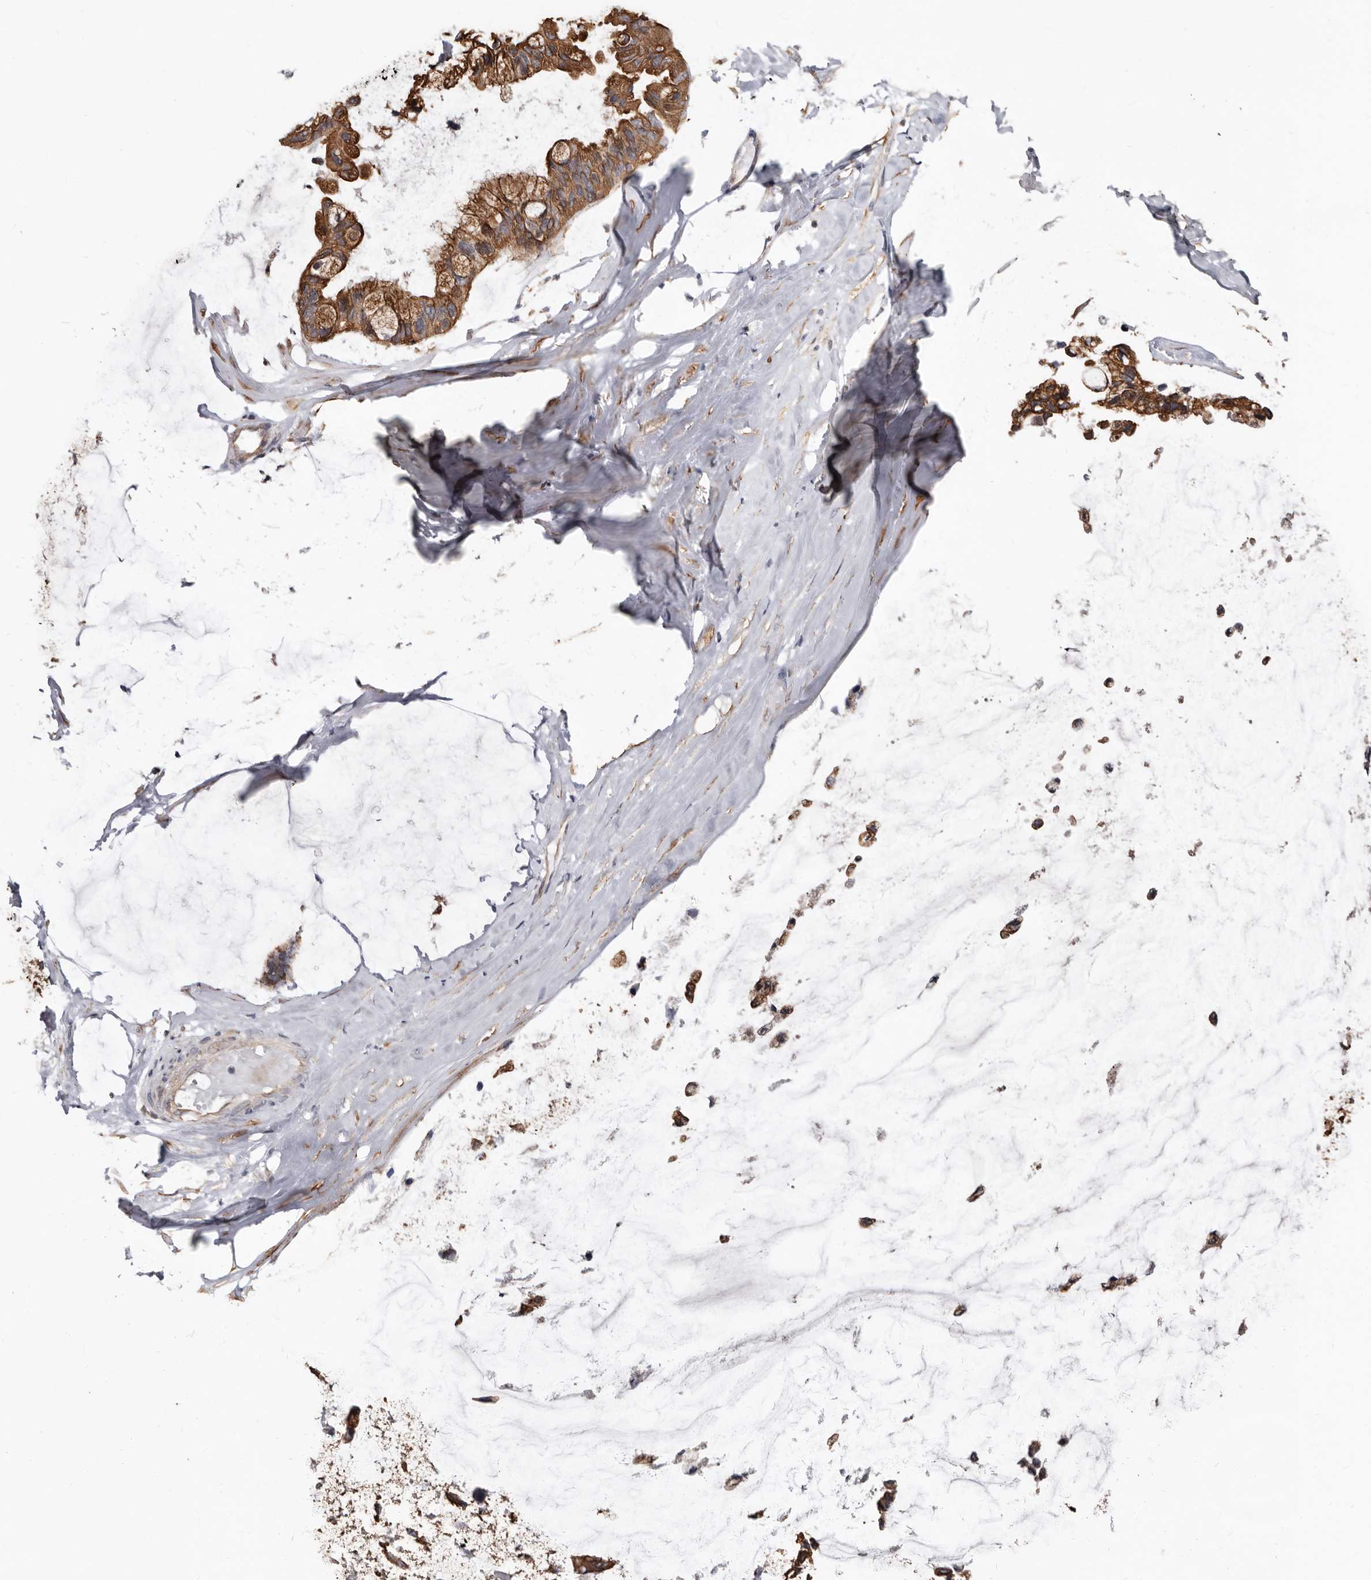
{"staining": {"intensity": "moderate", "quantity": ">75%", "location": "cytoplasmic/membranous"}, "tissue": "ovarian cancer", "cell_type": "Tumor cells", "image_type": "cancer", "snomed": [{"axis": "morphology", "description": "Cystadenocarcinoma, mucinous, NOS"}, {"axis": "topography", "description": "Ovary"}], "caption": "DAB immunohistochemical staining of ovarian cancer displays moderate cytoplasmic/membranous protein positivity in about >75% of tumor cells.", "gene": "MRPL18", "patient": {"sex": "female", "age": 39}}